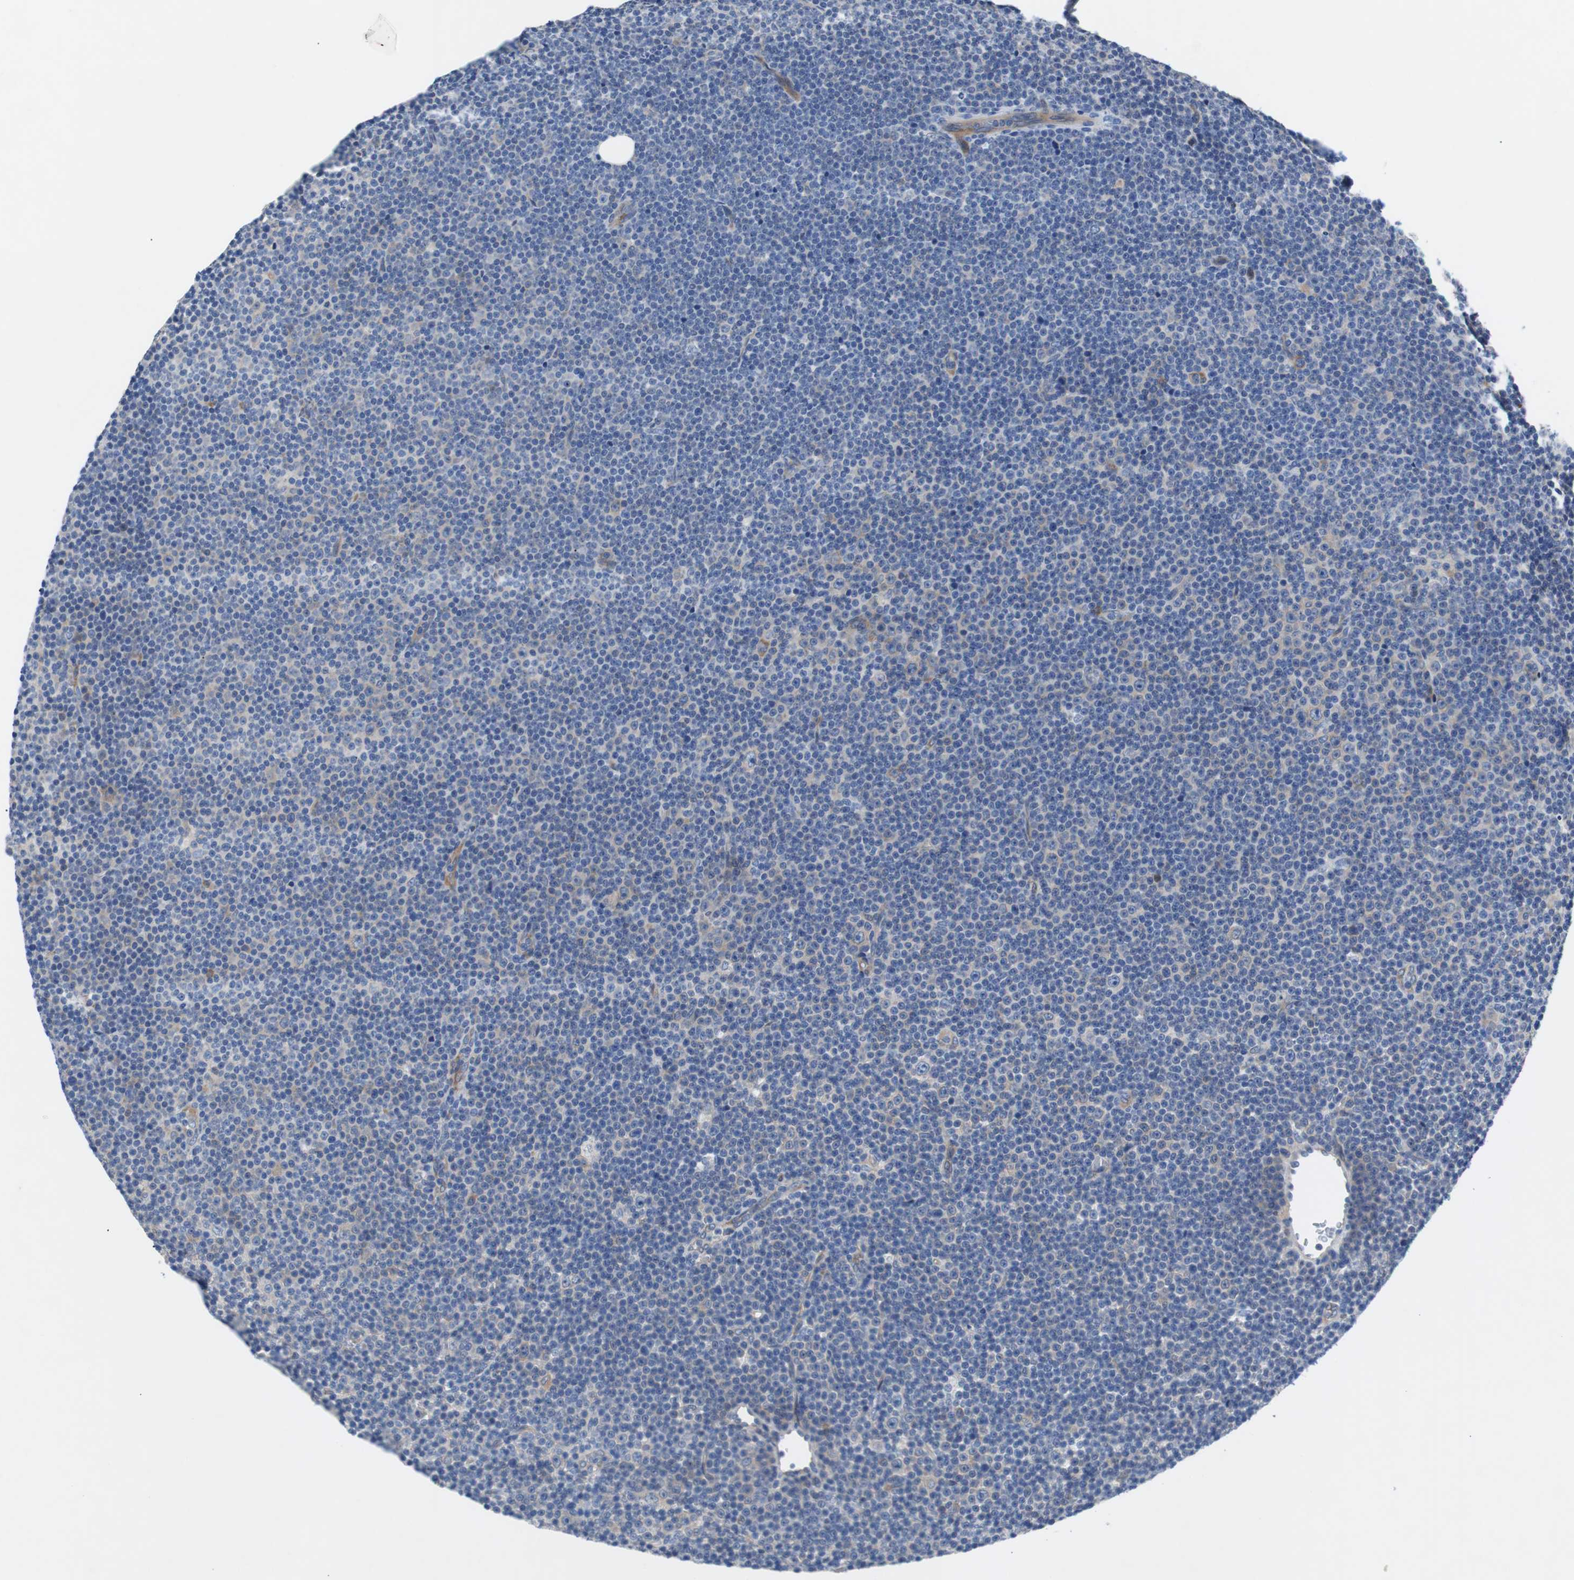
{"staining": {"intensity": "negative", "quantity": "none", "location": "none"}, "tissue": "lymphoma", "cell_type": "Tumor cells", "image_type": "cancer", "snomed": [{"axis": "morphology", "description": "Malignant lymphoma, non-Hodgkin's type, Low grade"}, {"axis": "topography", "description": "Lymph node"}], "caption": "High magnification brightfield microscopy of lymphoma stained with DAB (brown) and counterstained with hematoxylin (blue): tumor cells show no significant staining. (DAB immunohistochemistry (IHC) visualized using brightfield microscopy, high magnification).", "gene": "EEF2K", "patient": {"sex": "female", "age": 67}}